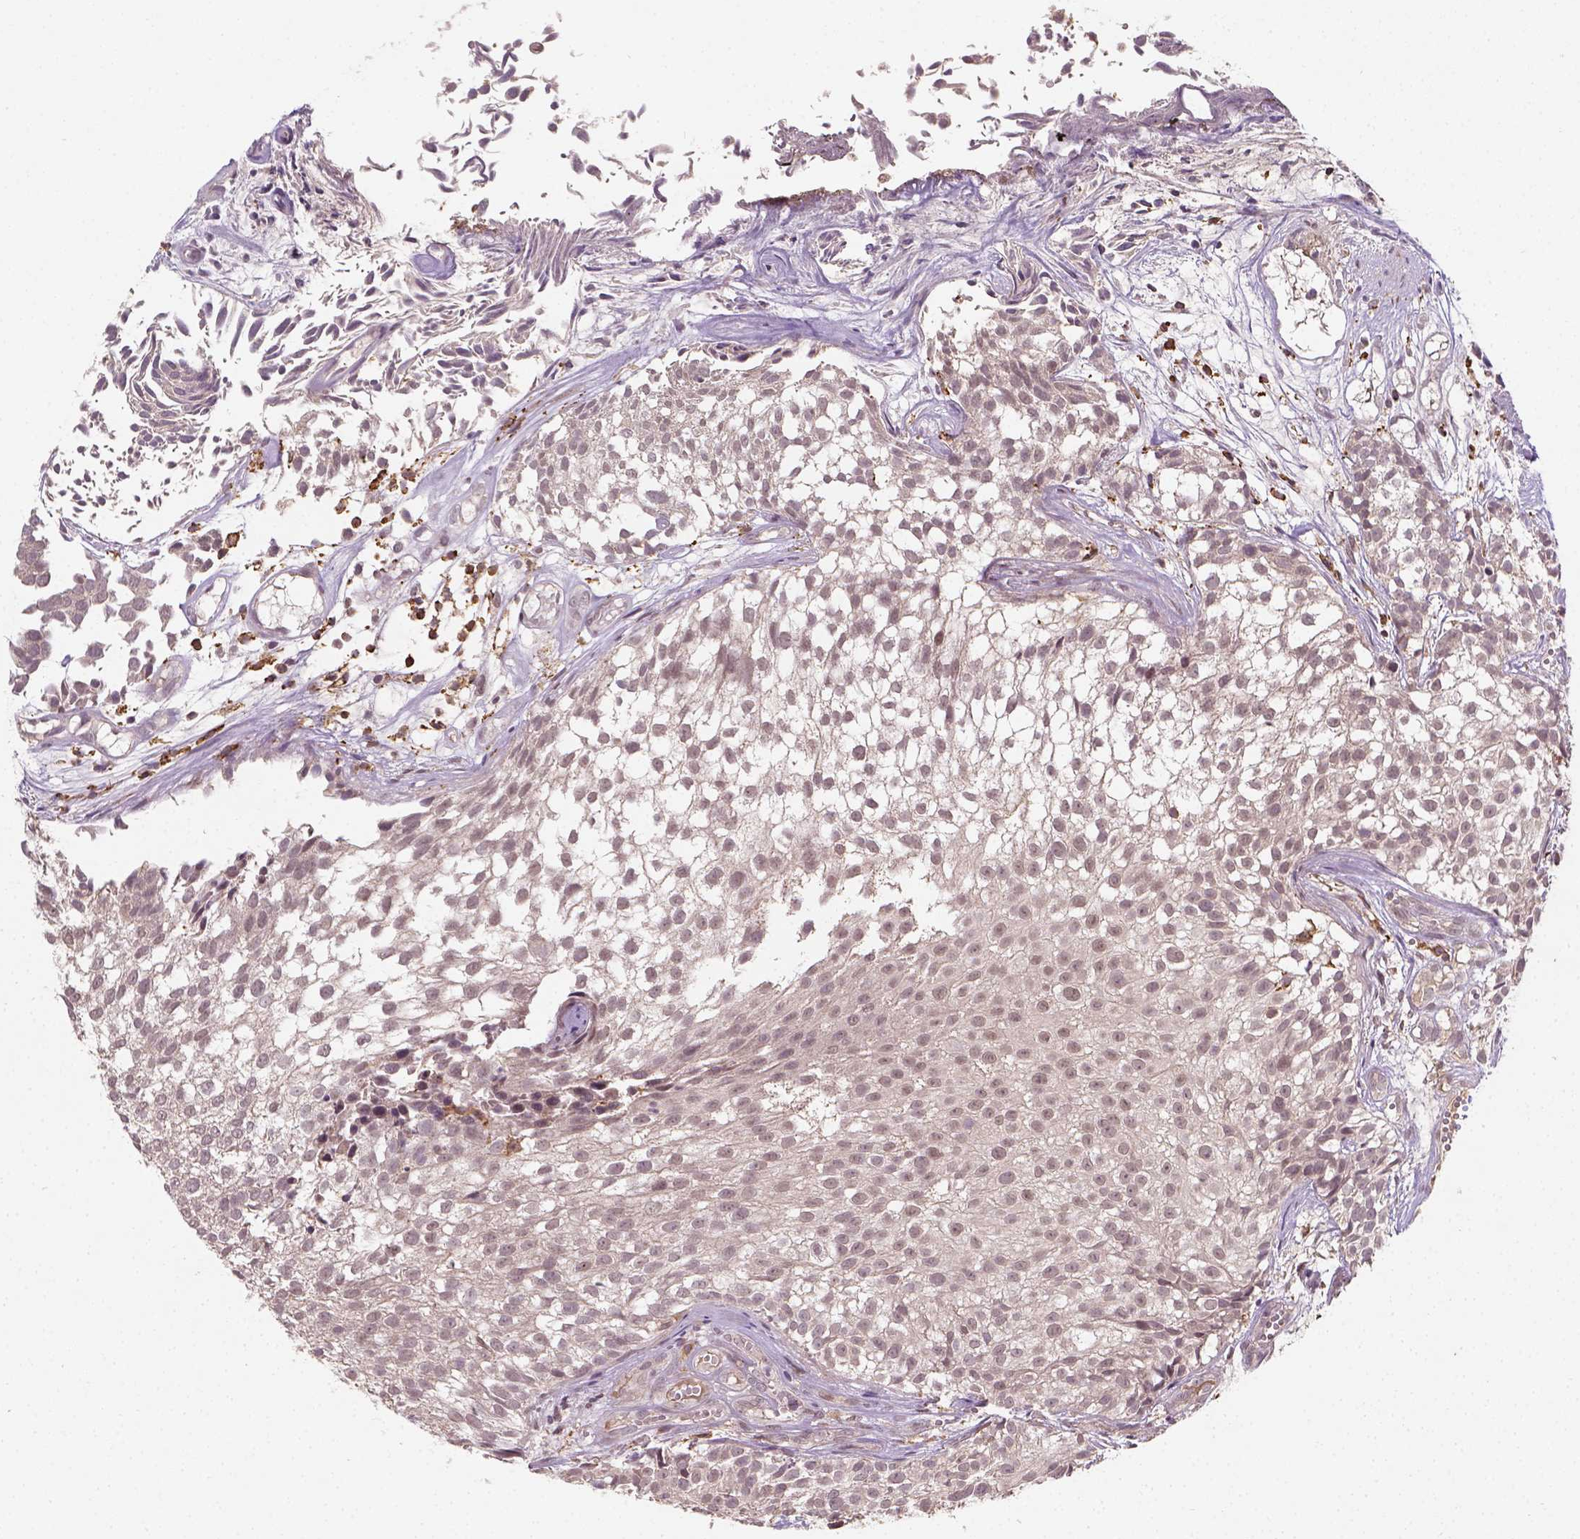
{"staining": {"intensity": "negative", "quantity": "none", "location": "none"}, "tissue": "urothelial cancer", "cell_type": "Tumor cells", "image_type": "cancer", "snomed": [{"axis": "morphology", "description": "Urothelial carcinoma, Low grade"}, {"axis": "topography", "description": "Urinary bladder"}], "caption": "This is an immunohistochemistry photomicrograph of human urothelial carcinoma (low-grade). There is no positivity in tumor cells.", "gene": "CAMKK1", "patient": {"sex": "male", "age": 70}}